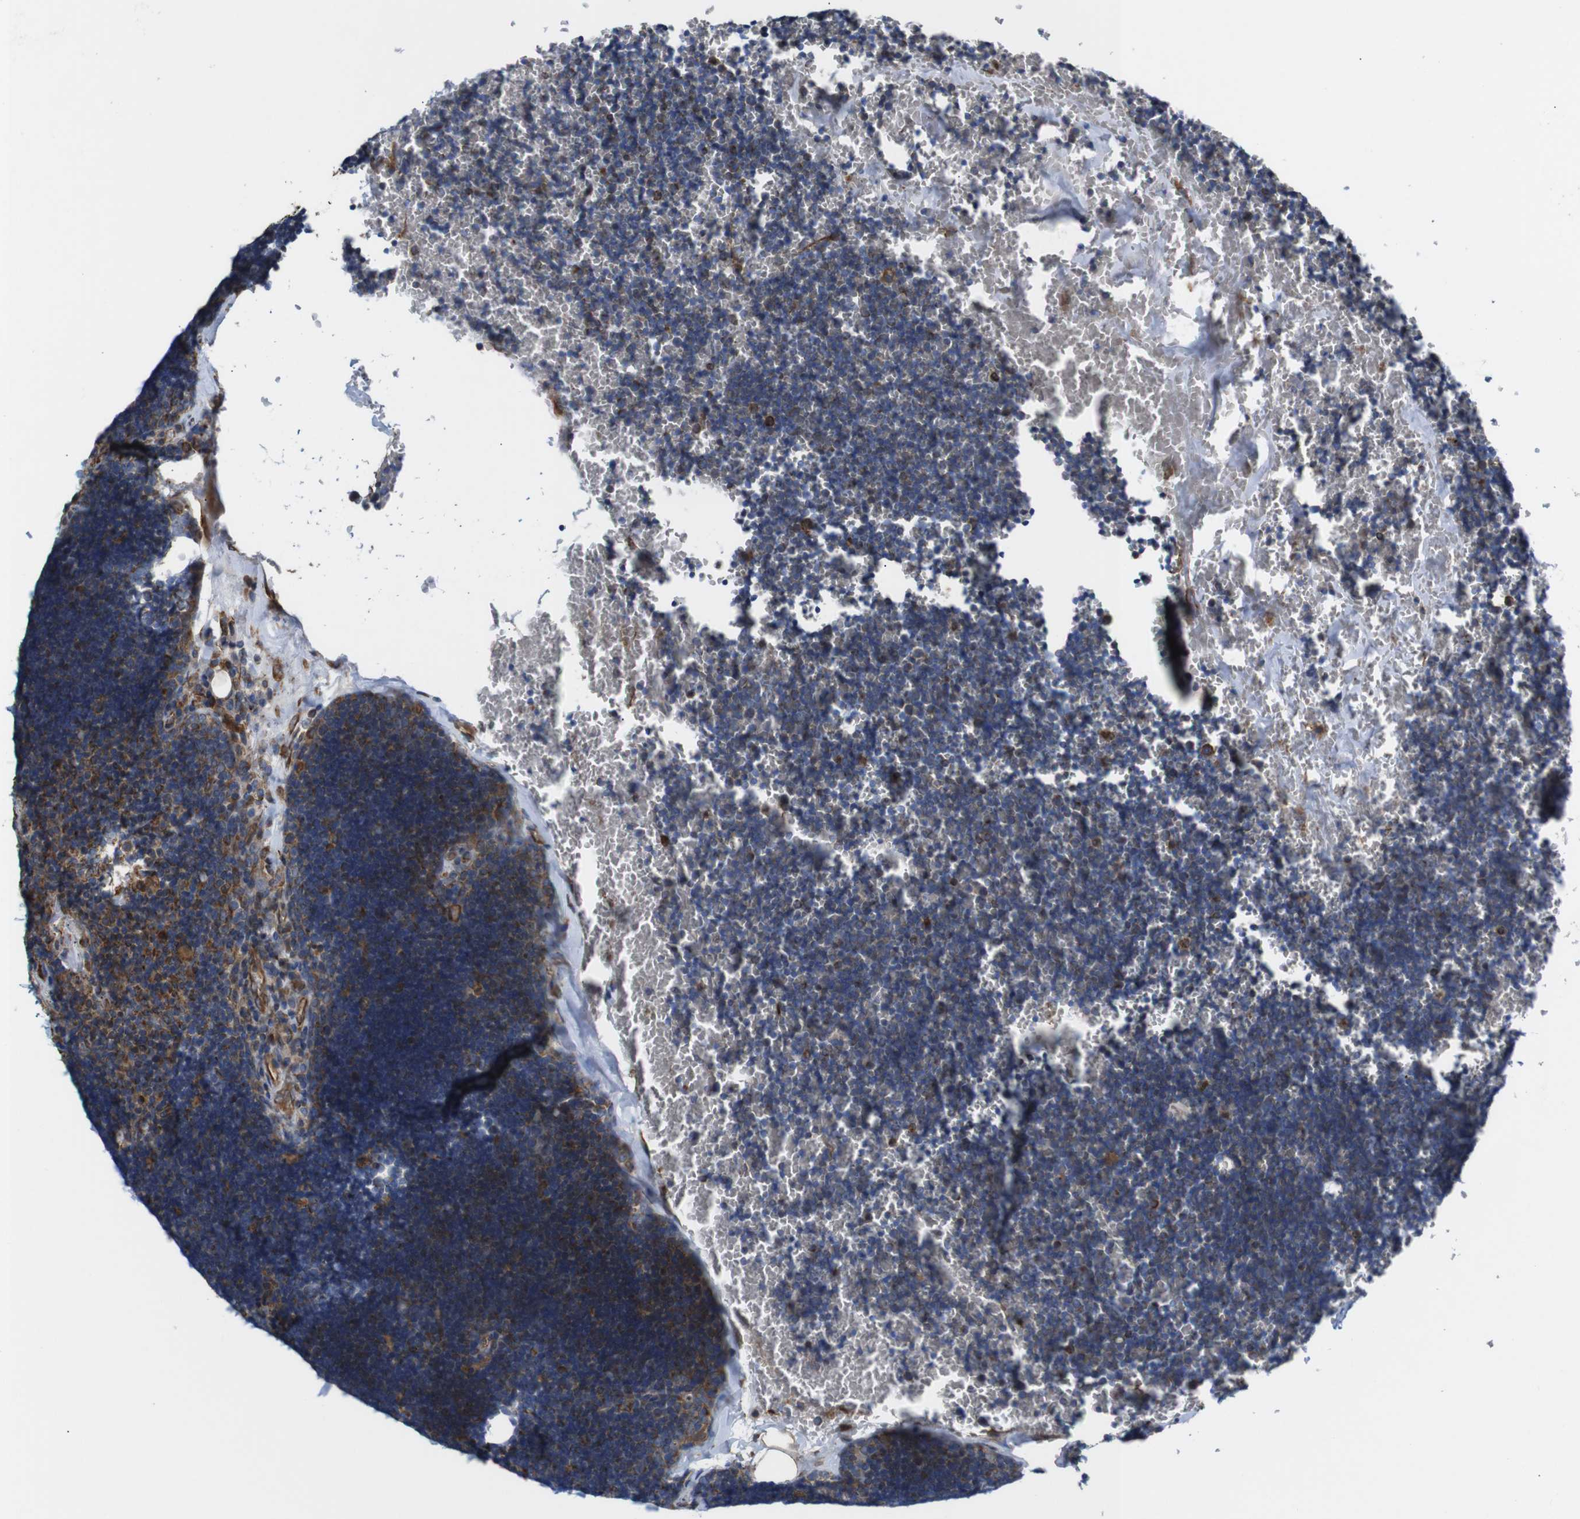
{"staining": {"intensity": "moderate", "quantity": "25%-75%", "location": "cytoplasmic/membranous"}, "tissue": "lymph node", "cell_type": "Germinal center cells", "image_type": "normal", "snomed": [{"axis": "morphology", "description": "Normal tissue, NOS"}, {"axis": "topography", "description": "Lymph node"}], "caption": "Immunohistochemical staining of benign human lymph node shows 25%-75% levels of moderate cytoplasmic/membranous protein positivity in about 25%-75% of germinal center cells. (Brightfield microscopy of DAB IHC at high magnification).", "gene": "POMK", "patient": {"sex": "male", "age": 33}}